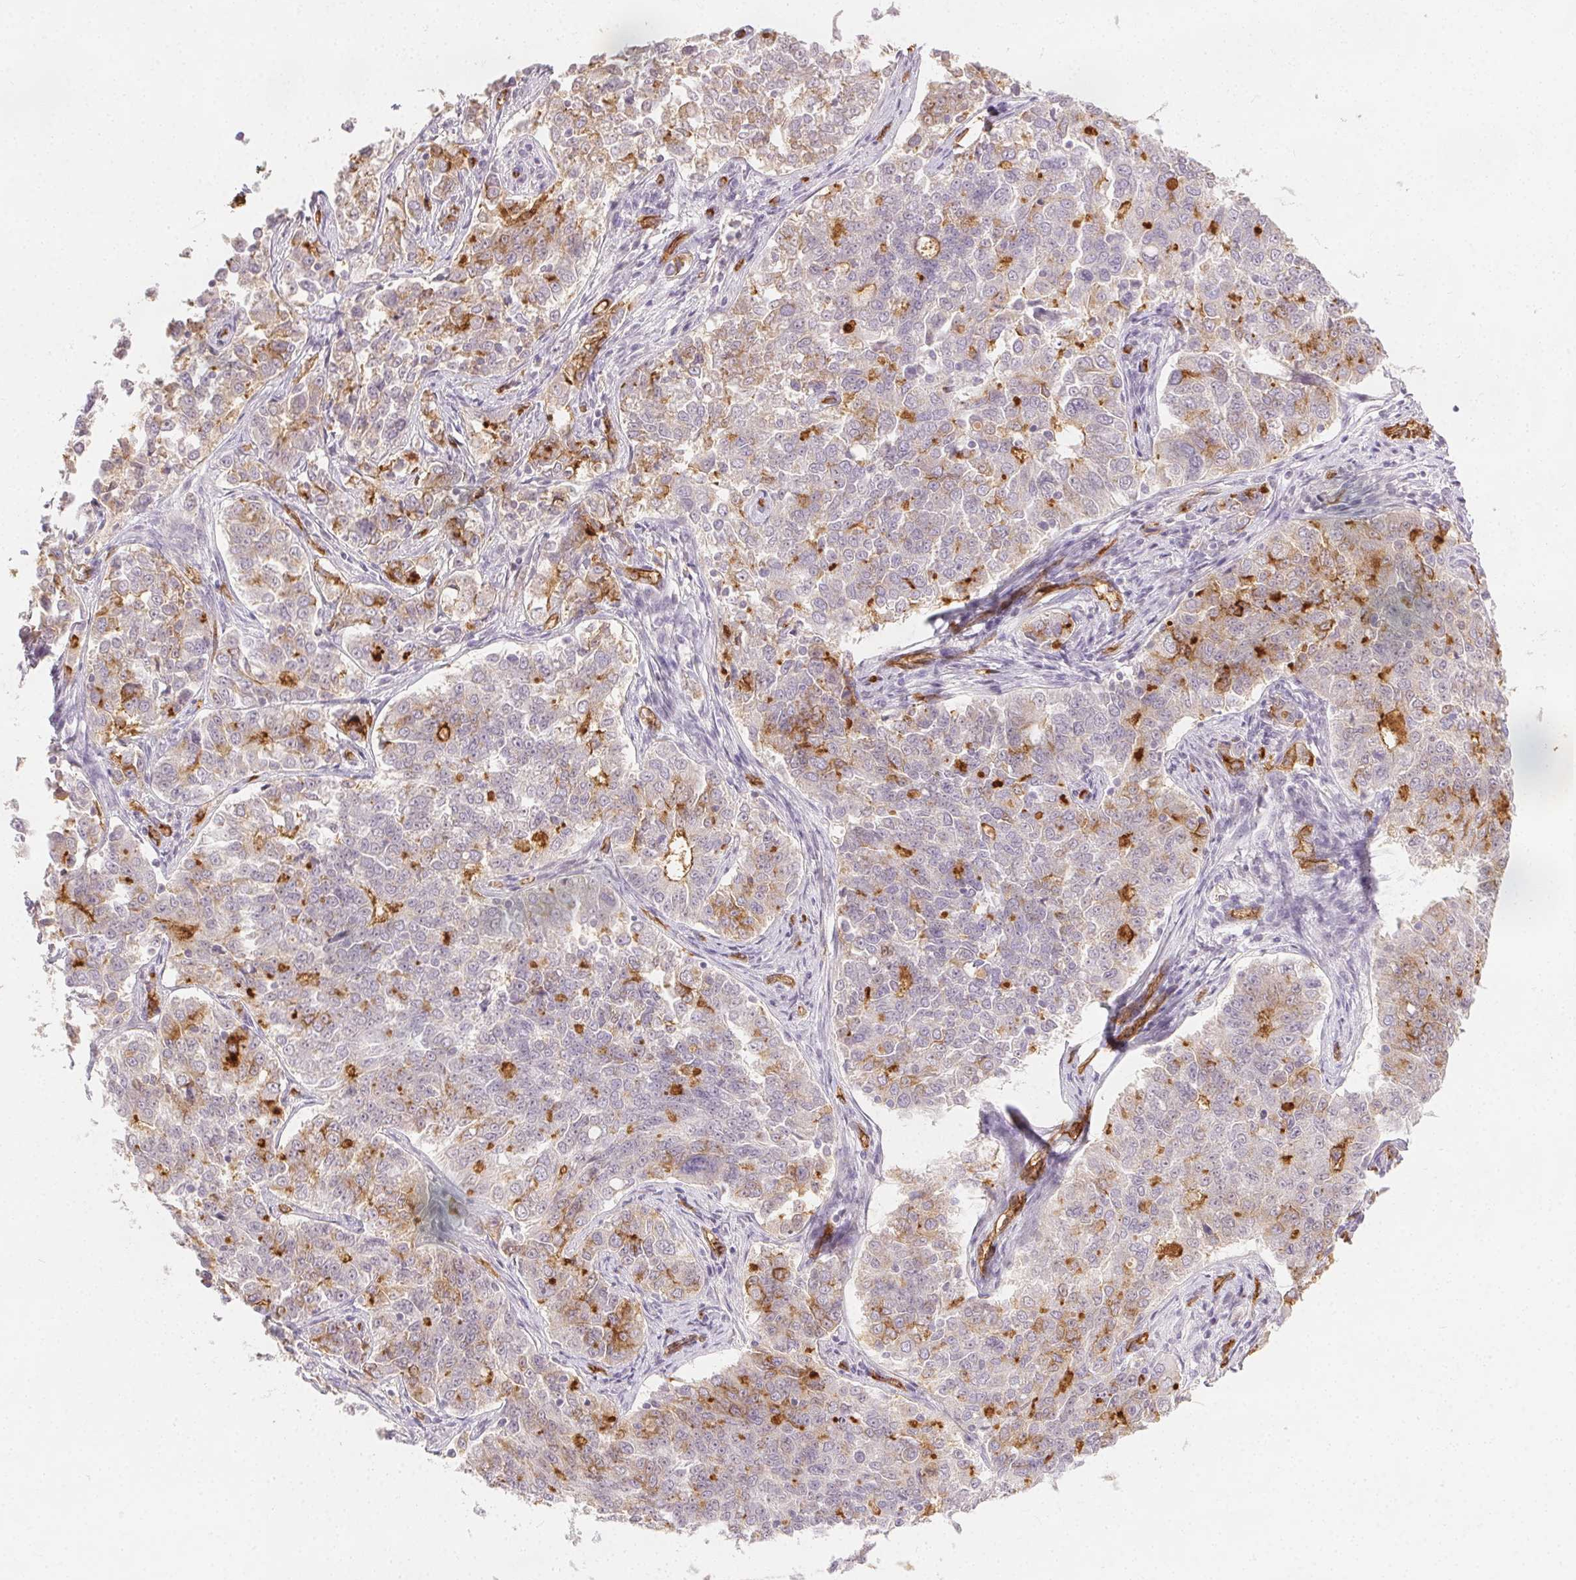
{"staining": {"intensity": "moderate", "quantity": "<25%", "location": "cytoplasmic/membranous"}, "tissue": "endometrial cancer", "cell_type": "Tumor cells", "image_type": "cancer", "snomed": [{"axis": "morphology", "description": "Adenocarcinoma, NOS"}, {"axis": "topography", "description": "Endometrium"}], "caption": "An image of human endometrial cancer stained for a protein shows moderate cytoplasmic/membranous brown staining in tumor cells. (Brightfield microscopy of DAB IHC at high magnification).", "gene": "PODXL", "patient": {"sex": "female", "age": 43}}